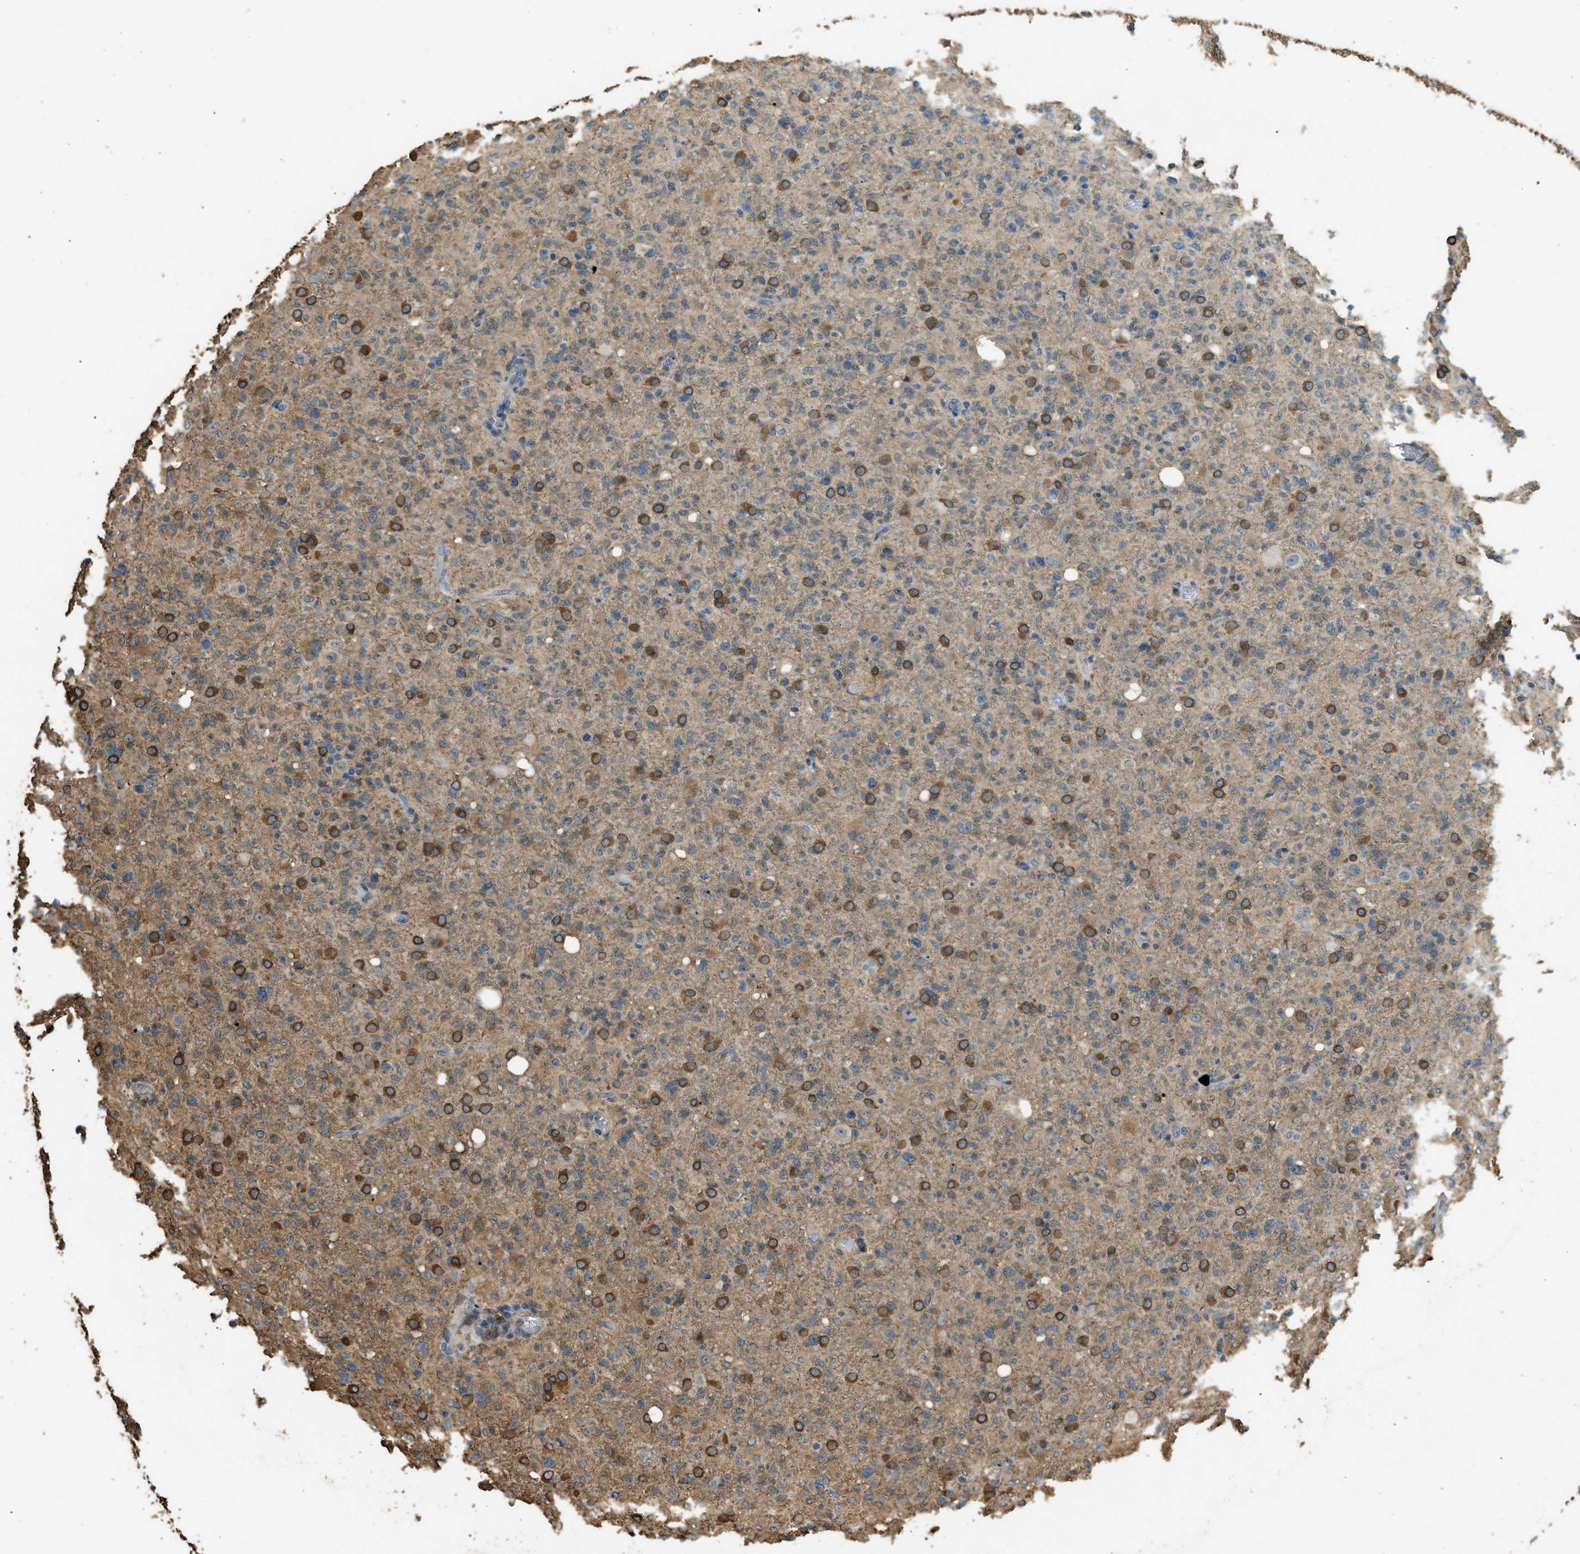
{"staining": {"intensity": "strong", "quantity": "25%-75%", "location": "cytoplasmic/membranous"}, "tissue": "glioma", "cell_type": "Tumor cells", "image_type": "cancer", "snomed": [{"axis": "morphology", "description": "Glioma, malignant, High grade"}, {"axis": "topography", "description": "Brain"}], "caption": "Glioma stained for a protein shows strong cytoplasmic/membranous positivity in tumor cells.", "gene": "OS9", "patient": {"sex": "female", "age": 57}}